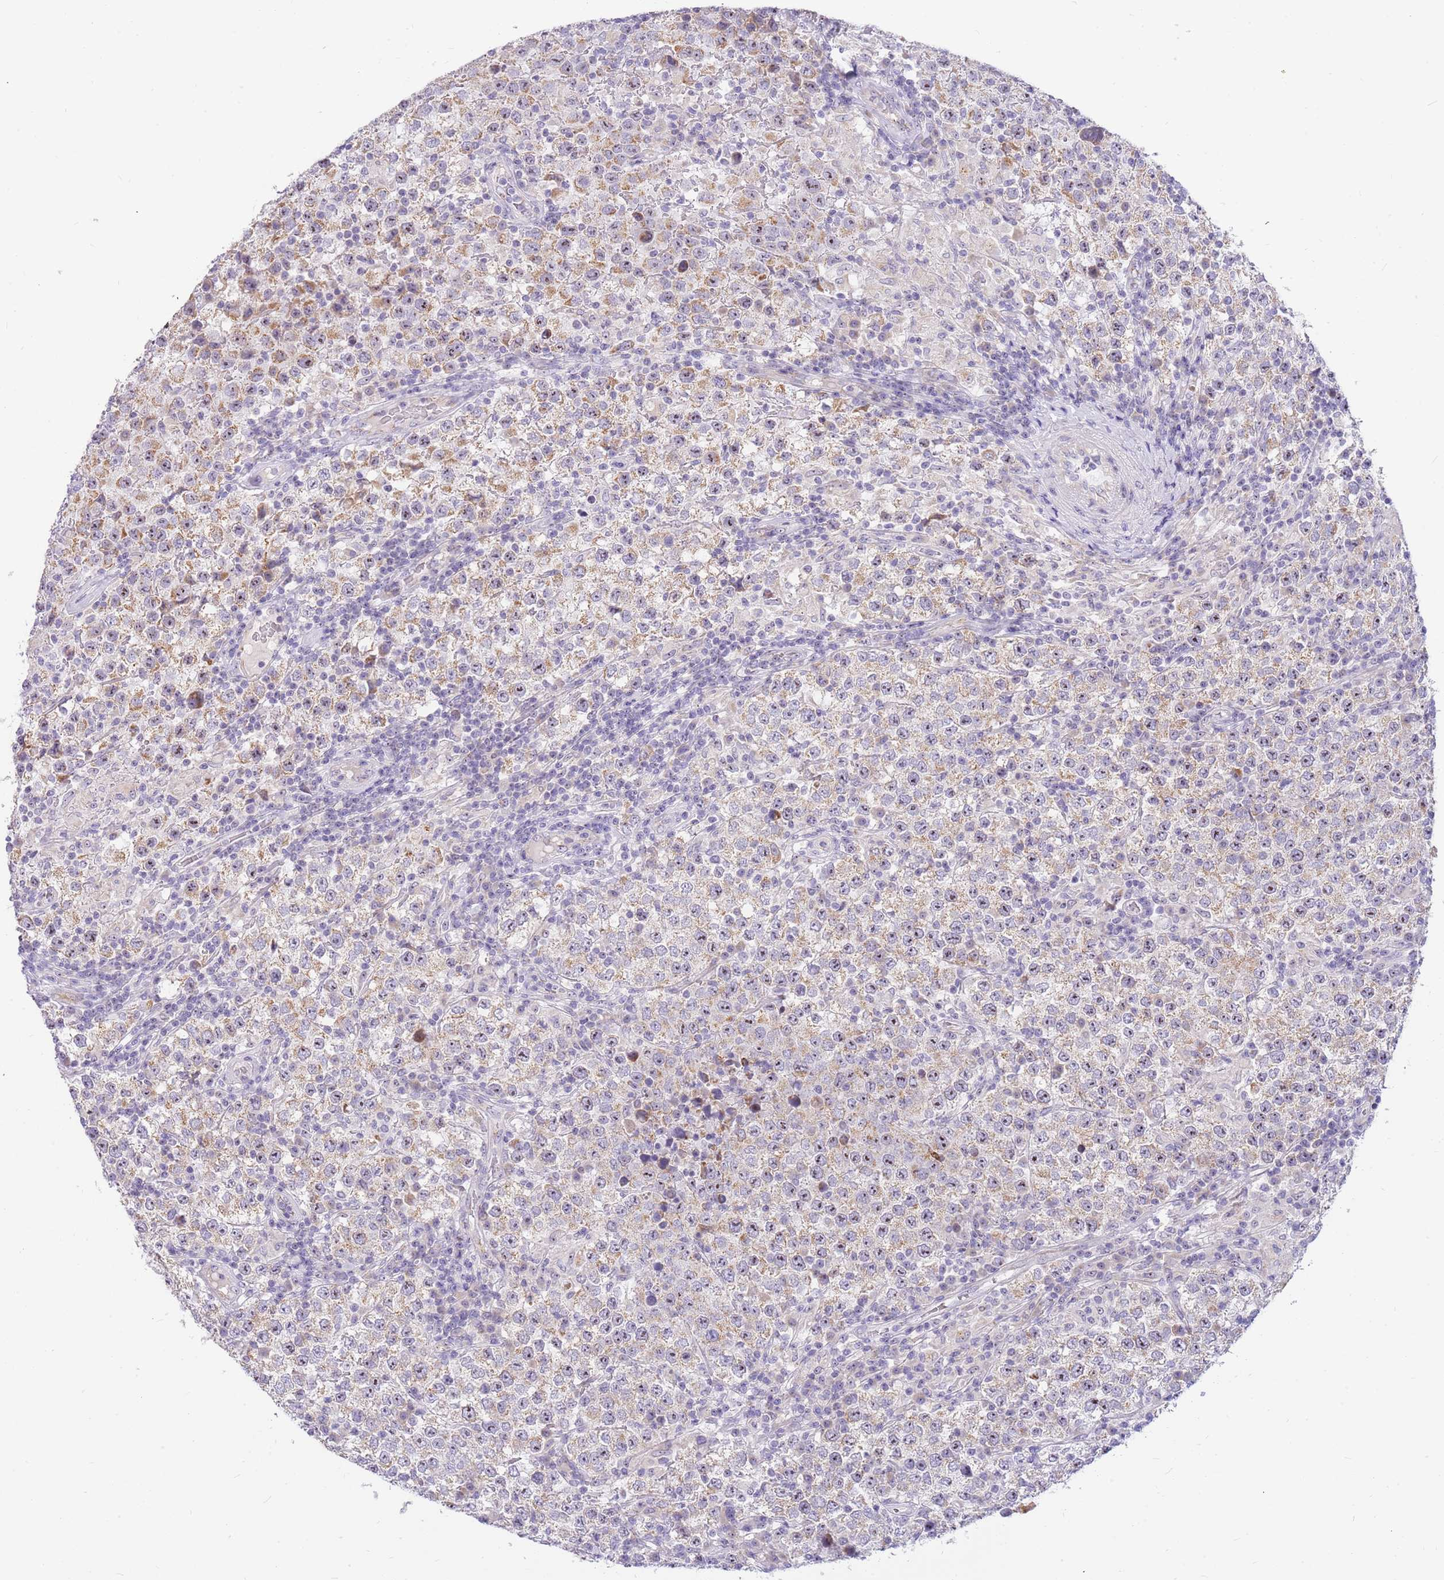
{"staining": {"intensity": "moderate", "quantity": ">75%", "location": "cytoplasmic/membranous"}, "tissue": "testis cancer", "cell_type": "Tumor cells", "image_type": "cancer", "snomed": [{"axis": "morphology", "description": "Seminoma, NOS"}, {"axis": "morphology", "description": "Carcinoma, Embryonal, NOS"}, {"axis": "topography", "description": "Testis"}], "caption": "Protein expression analysis of human testis cancer (seminoma) reveals moderate cytoplasmic/membranous expression in about >75% of tumor cells. (DAB (3,3'-diaminobenzidine) = brown stain, brightfield microscopy at high magnification).", "gene": "DNAJA3", "patient": {"sex": "male", "age": 41}}